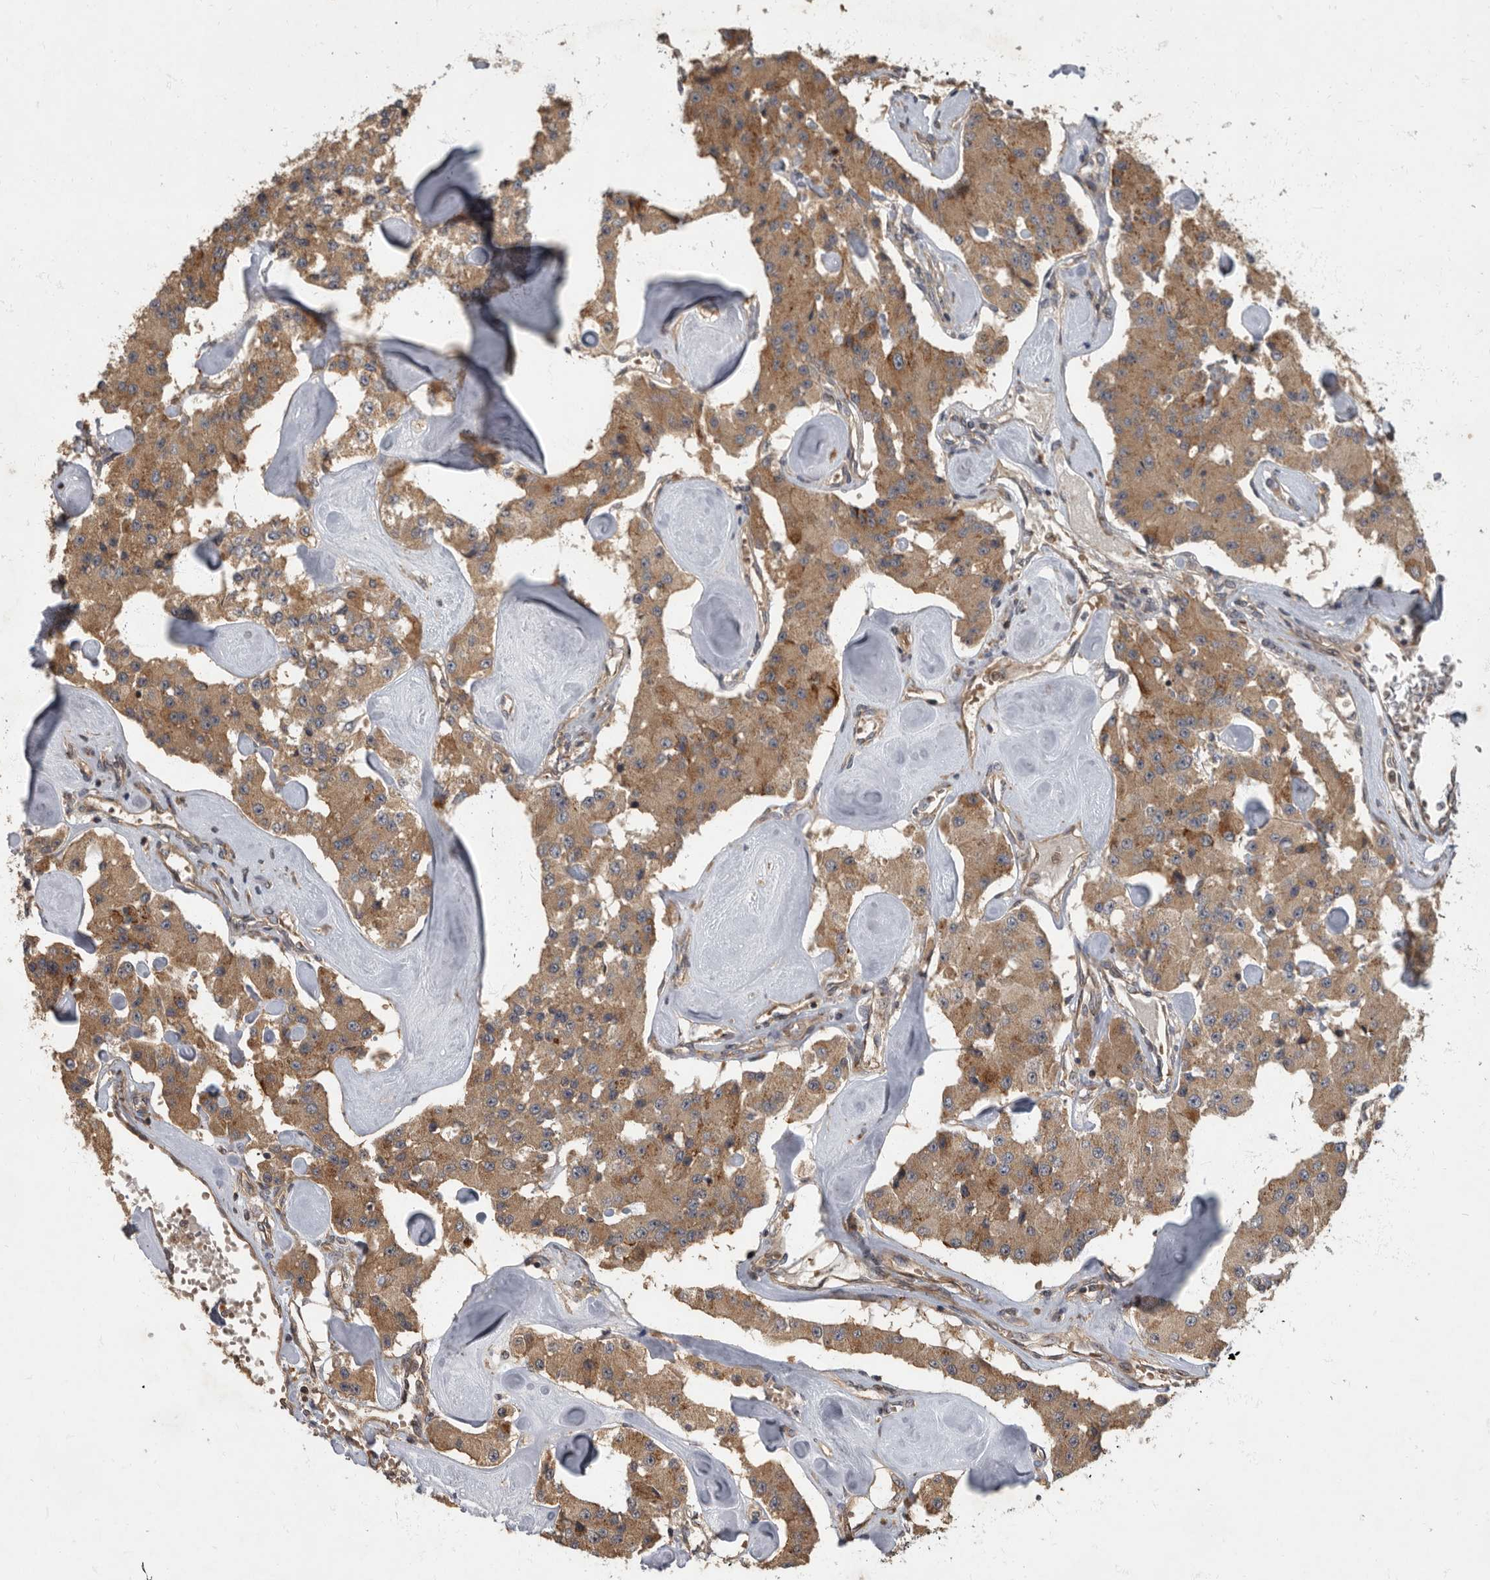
{"staining": {"intensity": "moderate", "quantity": ">75%", "location": "cytoplasmic/membranous"}, "tissue": "carcinoid", "cell_type": "Tumor cells", "image_type": "cancer", "snomed": [{"axis": "morphology", "description": "Carcinoid, malignant, NOS"}, {"axis": "topography", "description": "Pancreas"}], "caption": "IHC of carcinoid exhibits medium levels of moderate cytoplasmic/membranous expression in about >75% of tumor cells. Immunohistochemistry stains the protein in brown and the nuclei are stained blue.", "gene": "IQCK", "patient": {"sex": "male", "age": 41}}